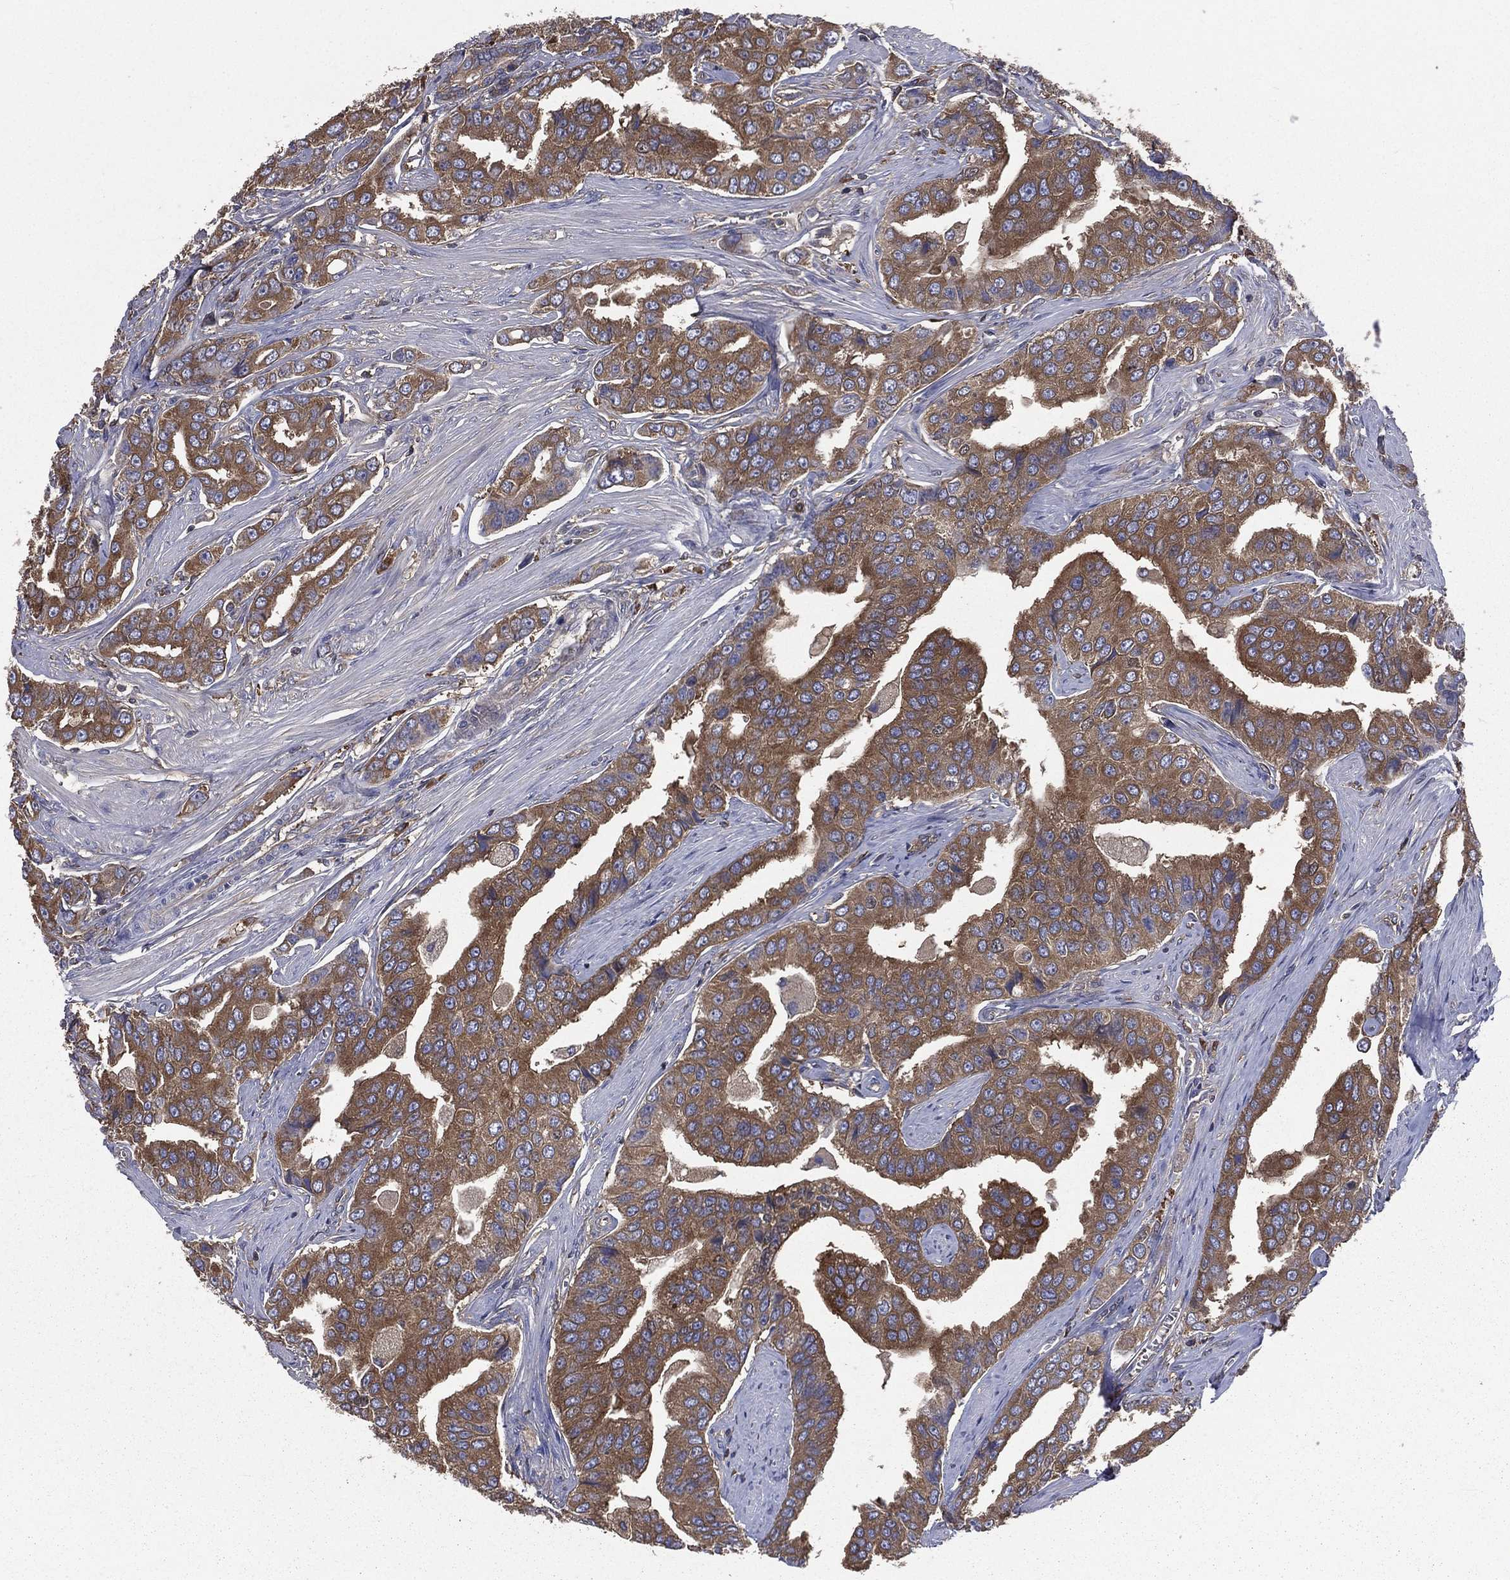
{"staining": {"intensity": "strong", "quantity": ">75%", "location": "cytoplasmic/membranous"}, "tissue": "prostate cancer", "cell_type": "Tumor cells", "image_type": "cancer", "snomed": [{"axis": "morphology", "description": "Adenocarcinoma, NOS"}, {"axis": "topography", "description": "Prostate and seminal vesicle, NOS"}, {"axis": "topography", "description": "Prostate"}], "caption": "Immunohistochemistry staining of adenocarcinoma (prostate), which displays high levels of strong cytoplasmic/membranous expression in approximately >75% of tumor cells indicating strong cytoplasmic/membranous protein positivity. The staining was performed using DAB (3,3'-diaminobenzidine) (brown) for protein detection and nuclei were counterstained in hematoxylin (blue).", "gene": "SARS1", "patient": {"sex": "male", "age": 69}}